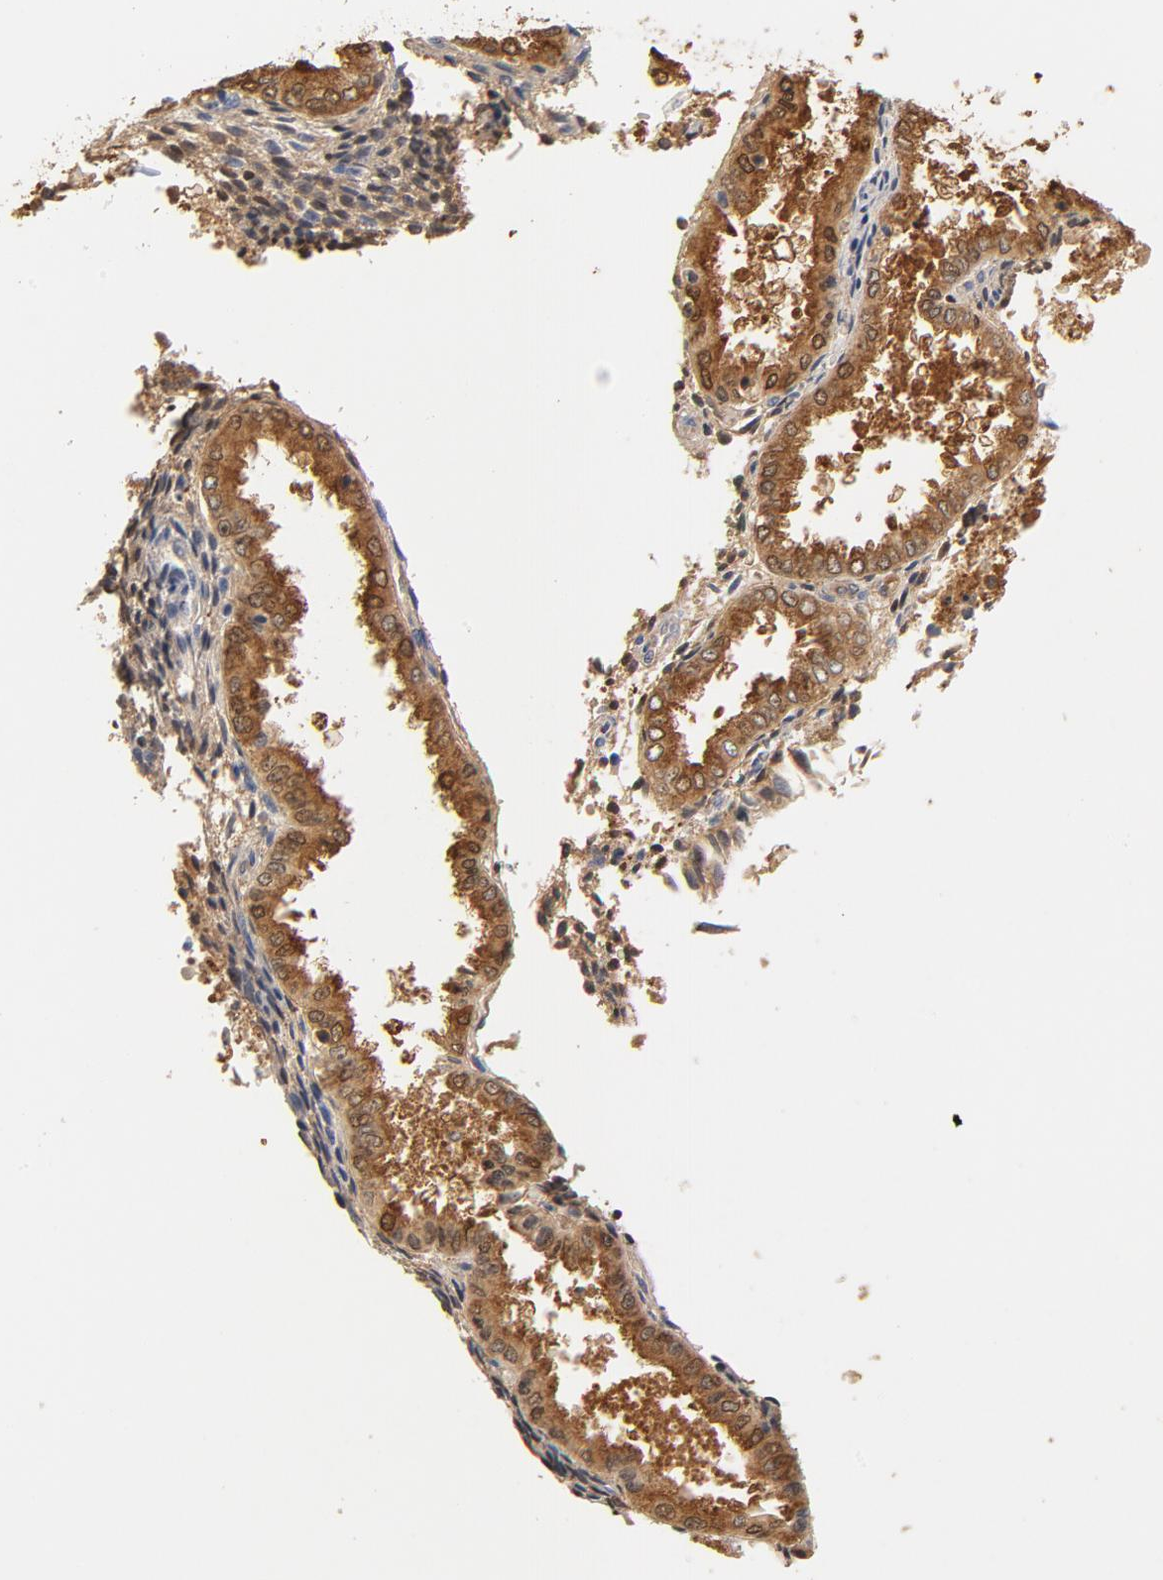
{"staining": {"intensity": "moderate", "quantity": "<25%", "location": "cytoplasmic/membranous"}, "tissue": "endometrium", "cell_type": "Cells in endometrial stroma", "image_type": "normal", "snomed": [{"axis": "morphology", "description": "Normal tissue, NOS"}, {"axis": "topography", "description": "Endometrium"}], "caption": "An immunohistochemistry (IHC) image of unremarkable tissue is shown. Protein staining in brown shows moderate cytoplasmic/membranous positivity in endometrium within cells in endometrial stroma. The staining was performed using DAB (3,3'-diaminobenzidine) to visualize the protein expression in brown, while the nuclei were stained in blue with hematoxylin (Magnification: 20x).", "gene": "EZR", "patient": {"sex": "female", "age": 33}}